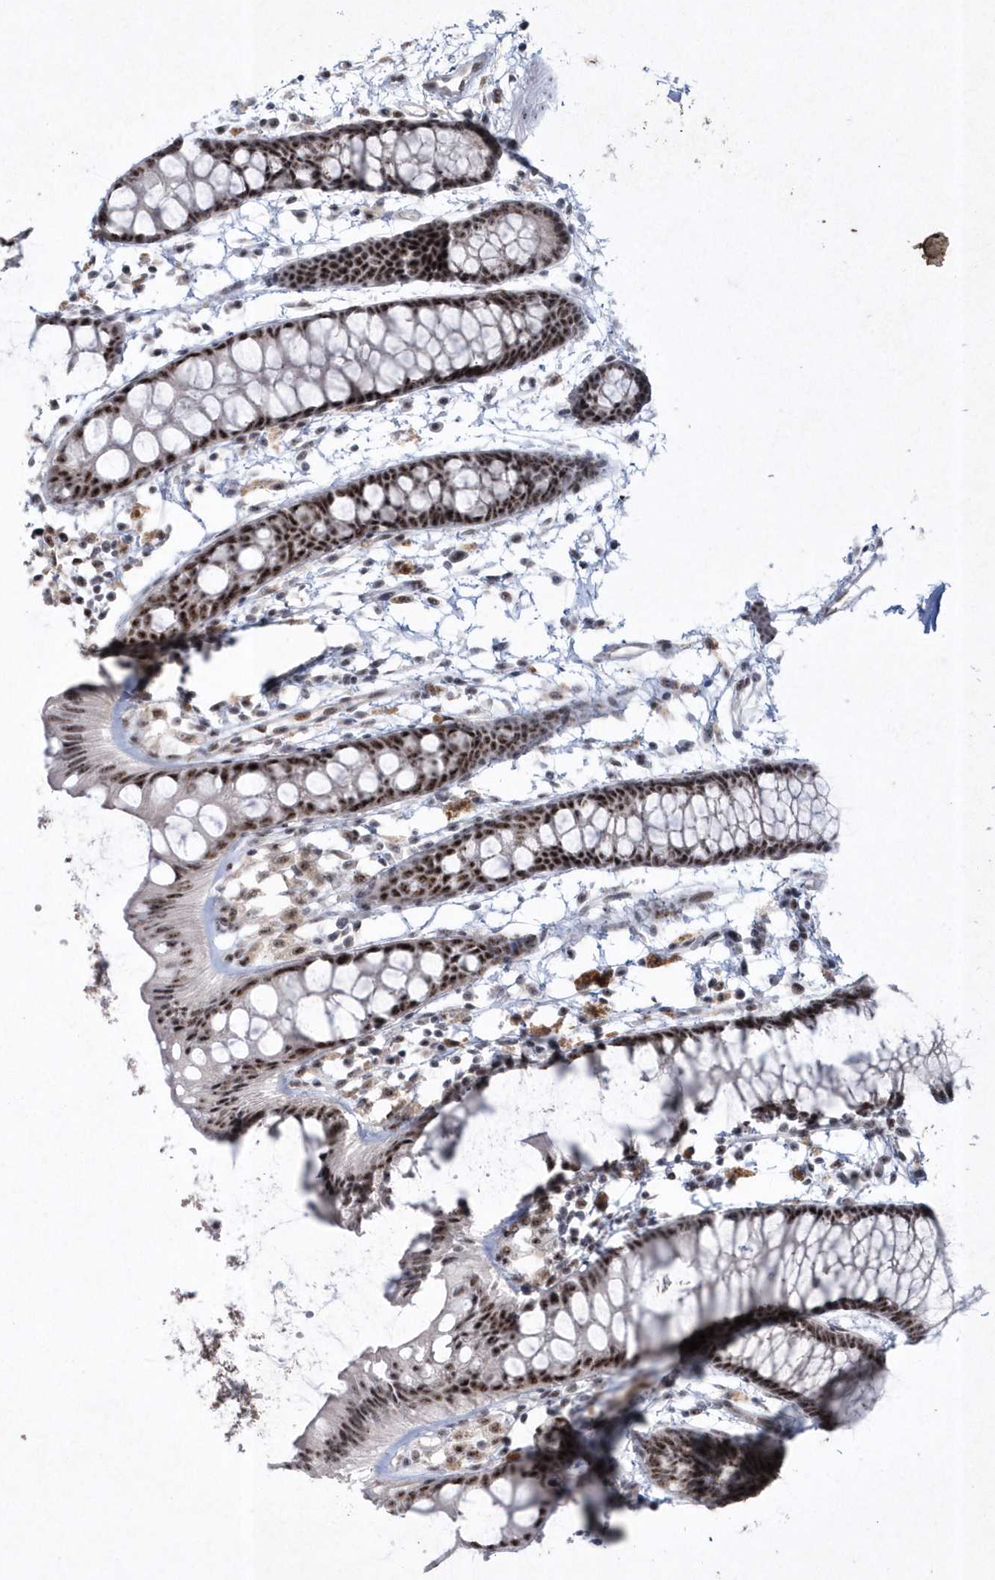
{"staining": {"intensity": "moderate", "quantity": ">75%", "location": "nuclear"}, "tissue": "rectum", "cell_type": "Glandular cells", "image_type": "normal", "snomed": [{"axis": "morphology", "description": "Normal tissue, NOS"}, {"axis": "topography", "description": "Rectum"}], "caption": "An immunohistochemistry image of normal tissue is shown. Protein staining in brown labels moderate nuclear positivity in rectum within glandular cells. (brown staining indicates protein expression, while blue staining denotes nuclei).", "gene": "KDM6B", "patient": {"sex": "female", "age": 66}}